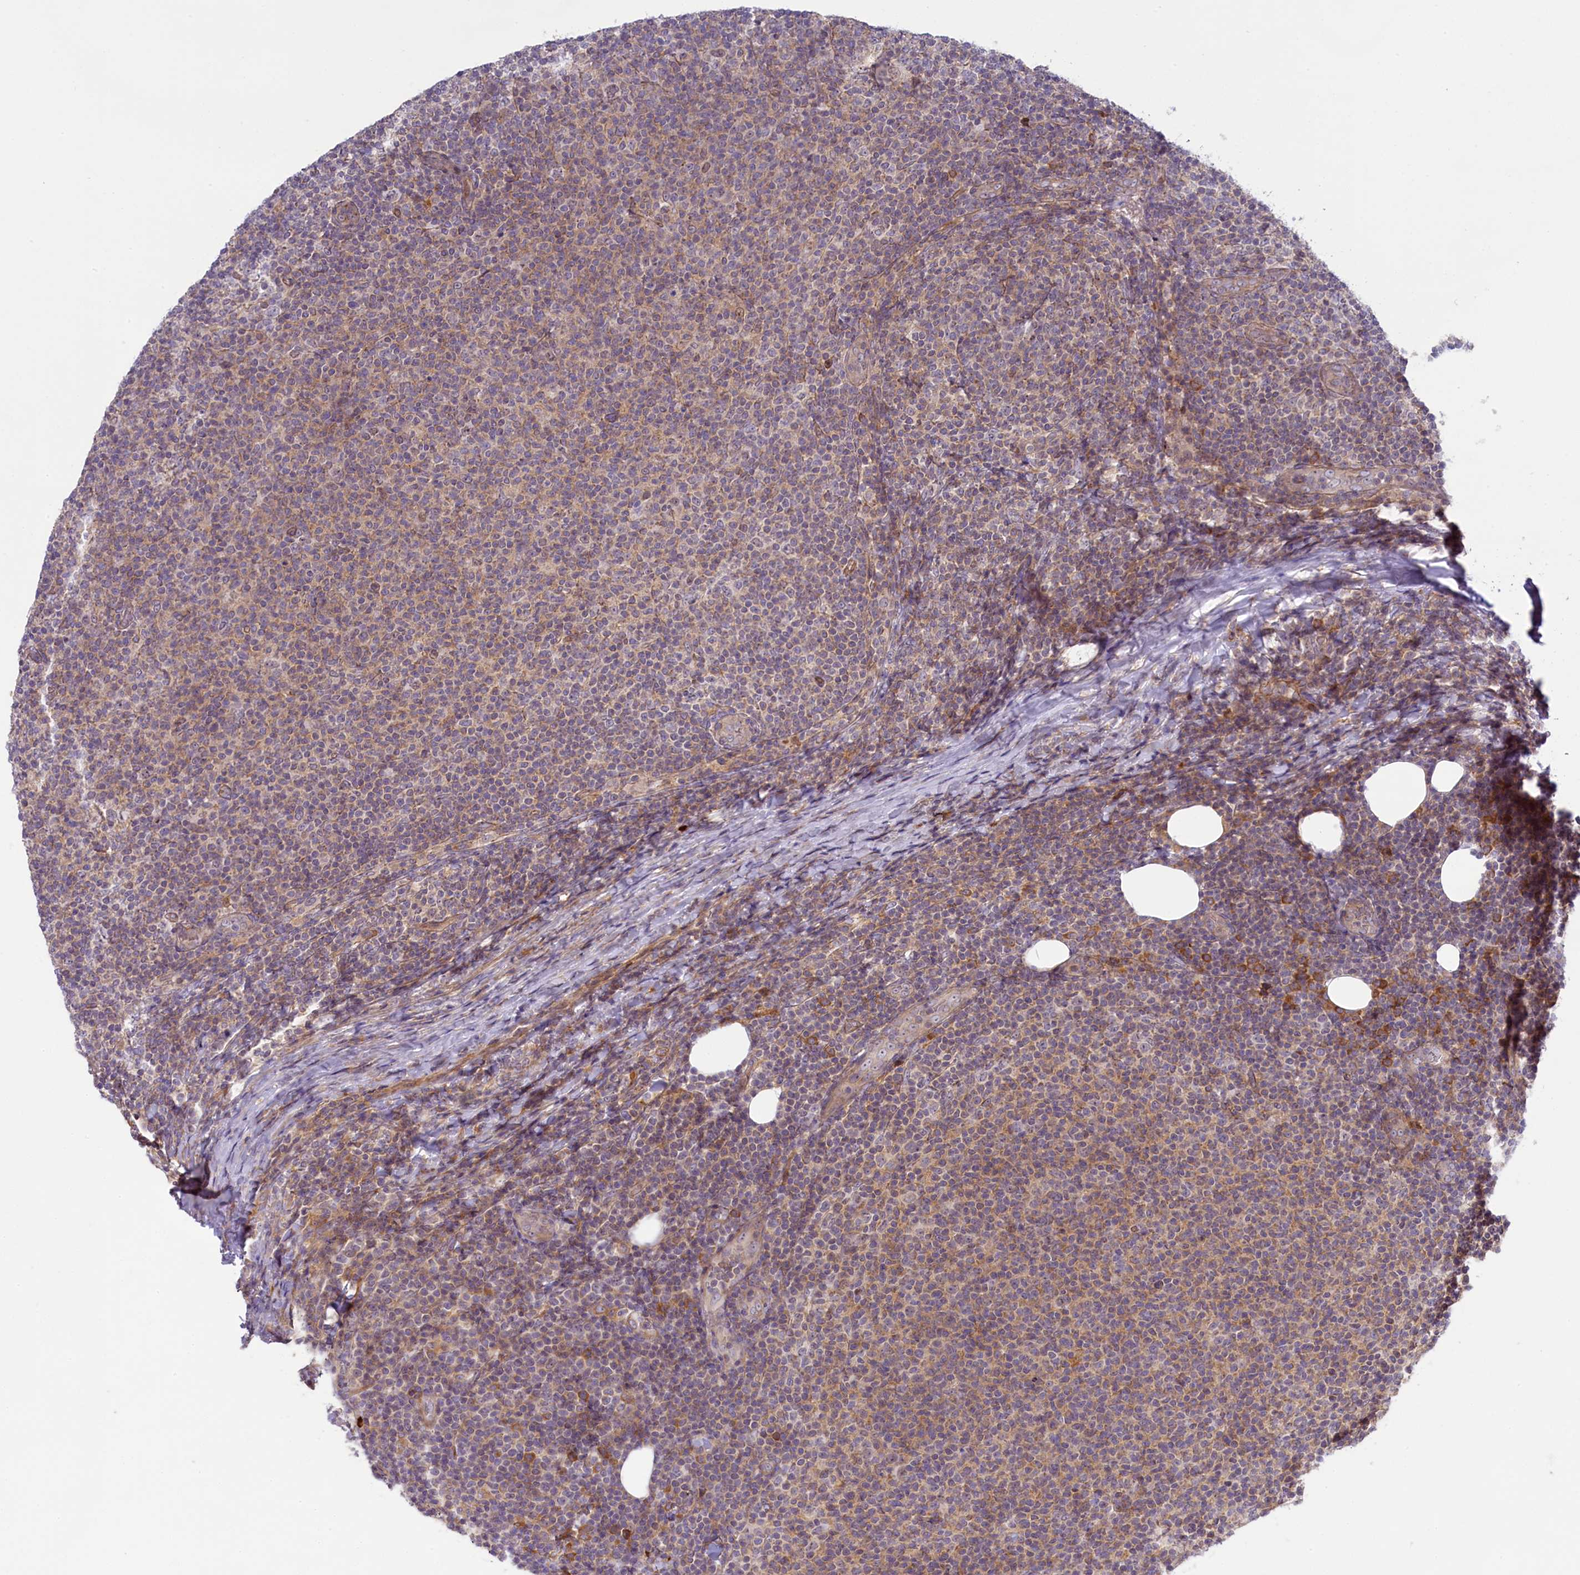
{"staining": {"intensity": "weak", "quantity": "<25%", "location": "cytoplasmic/membranous"}, "tissue": "lymphoma", "cell_type": "Tumor cells", "image_type": "cancer", "snomed": [{"axis": "morphology", "description": "Malignant lymphoma, non-Hodgkin's type, Low grade"}, {"axis": "topography", "description": "Lymph node"}], "caption": "Protein analysis of low-grade malignant lymphoma, non-Hodgkin's type displays no significant staining in tumor cells.", "gene": "CCL23", "patient": {"sex": "male", "age": 66}}